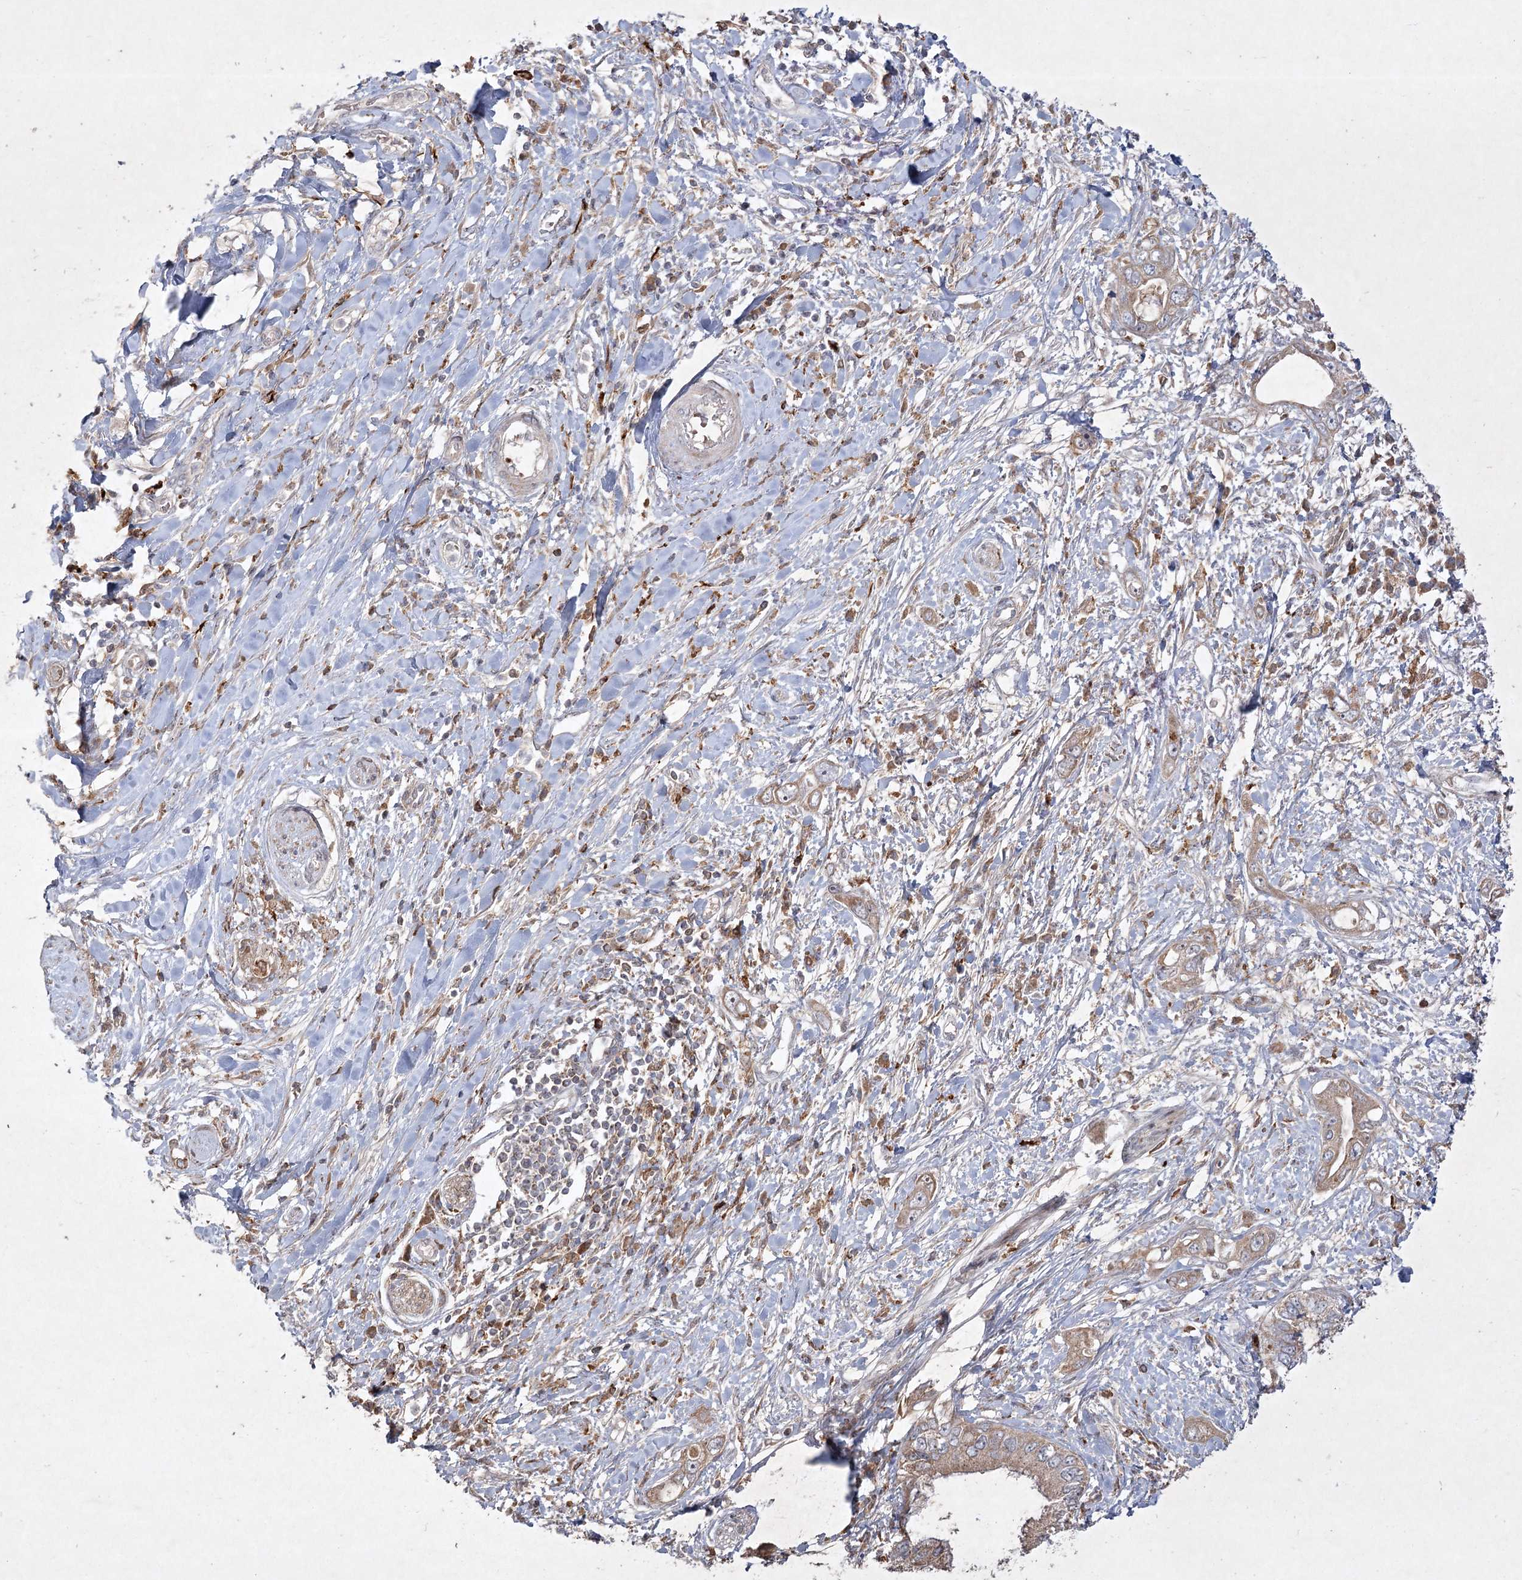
{"staining": {"intensity": "moderate", "quantity": ">75%", "location": "cytoplasmic/membranous"}, "tissue": "pancreatic cancer", "cell_type": "Tumor cells", "image_type": "cancer", "snomed": [{"axis": "morphology", "description": "Inflammation, NOS"}, {"axis": "morphology", "description": "Adenocarcinoma, NOS"}, {"axis": "topography", "description": "Pancreas"}], "caption": "Immunohistochemical staining of pancreatic cancer (adenocarcinoma) reveals medium levels of moderate cytoplasmic/membranous positivity in about >75% of tumor cells. Using DAB (3,3'-diaminobenzidine) (brown) and hematoxylin (blue) stains, captured at high magnification using brightfield microscopy.", "gene": "KBTBD4", "patient": {"sex": "female", "age": 56}}